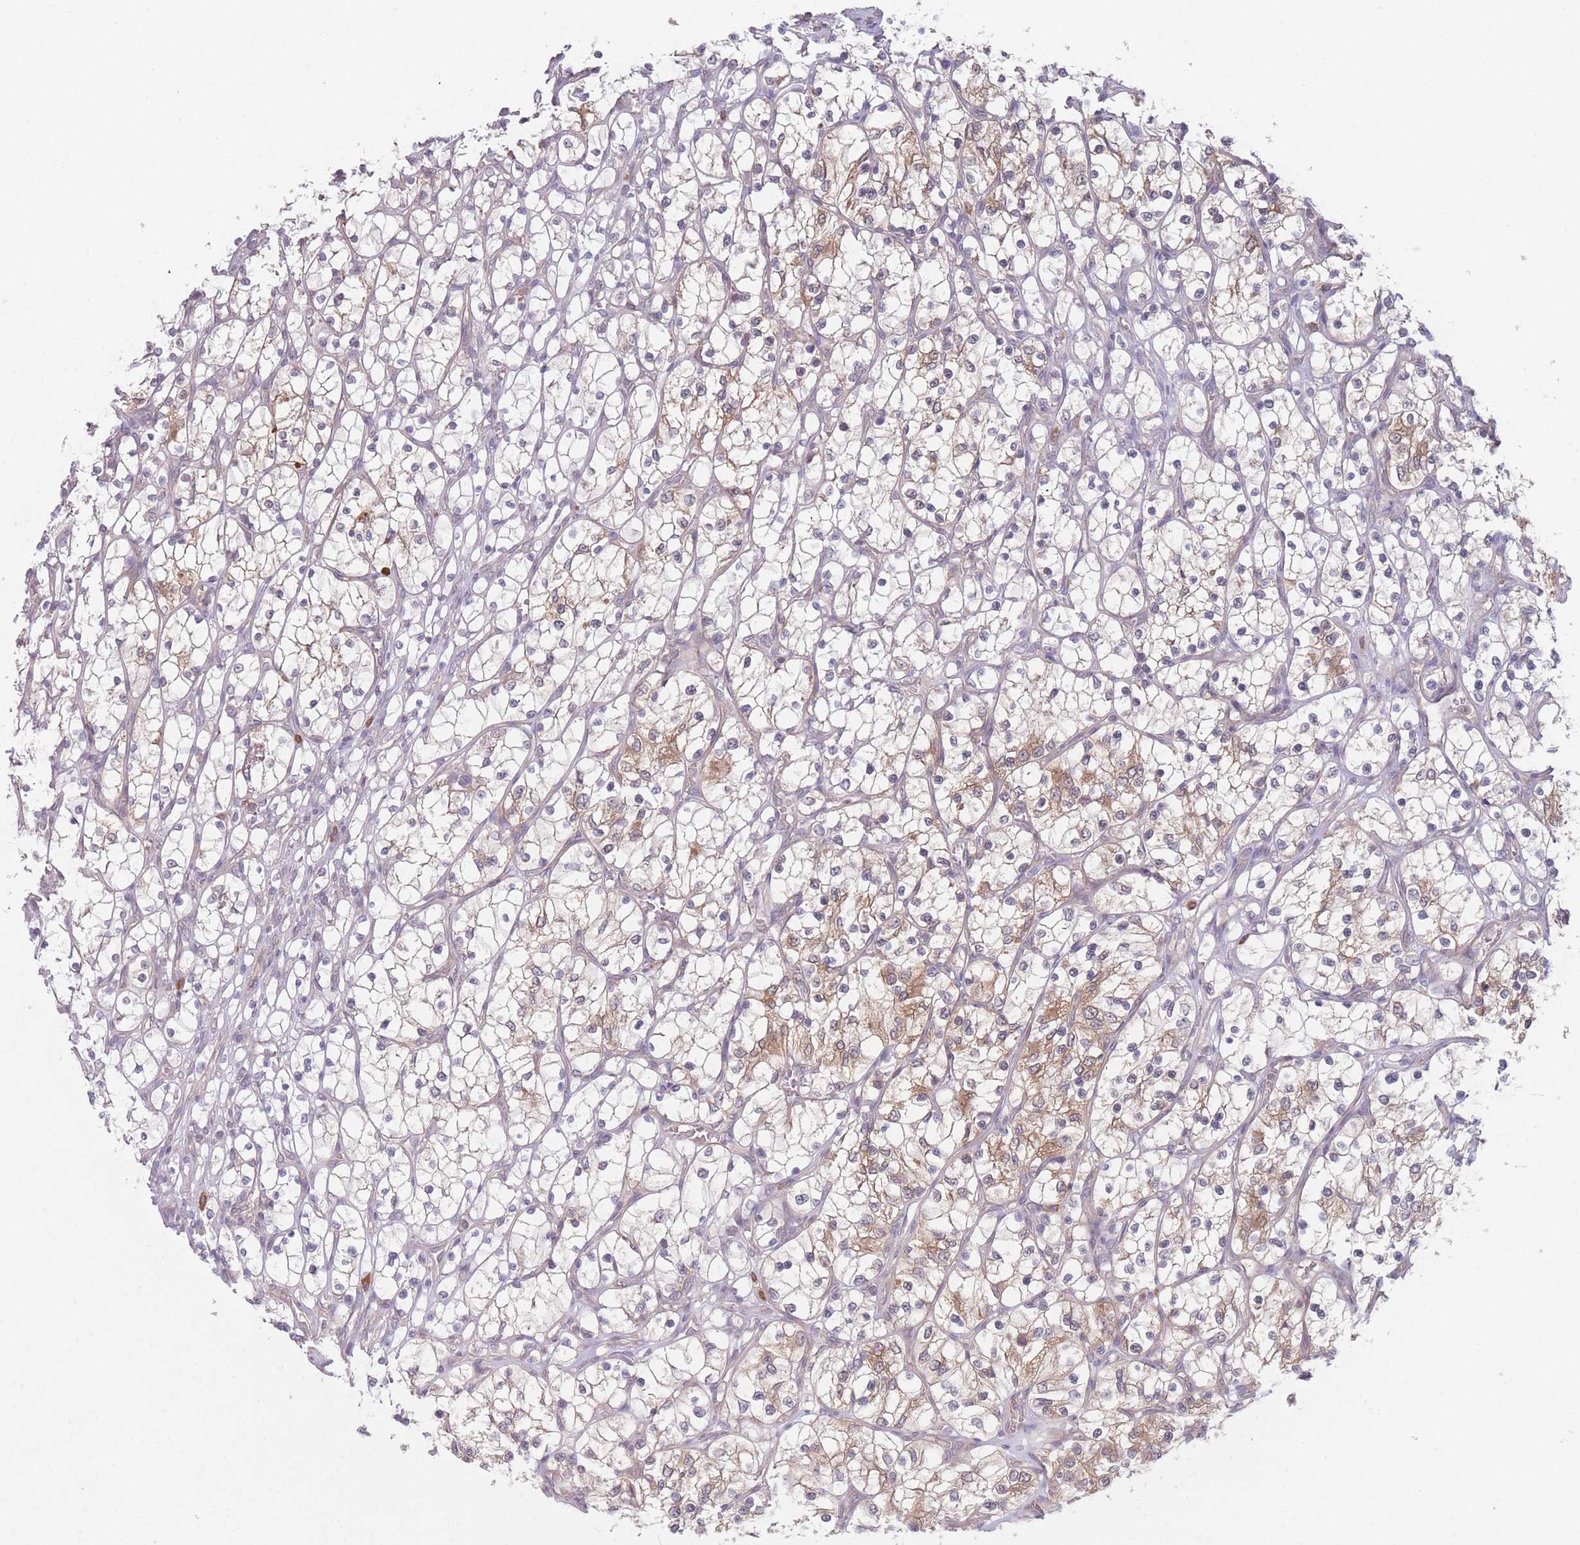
{"staining": {"intensity": "weak", "quantity": "<25%", "location": "cytoplasmic/membranous"}, "tissue": "renal cancer", "cell_type": "Tumor cells", "image_type": "cancer", "snomed": [{"axis": "morphology", "description": "Adenocarcinoma, NOS"}, {"axis": "topography", "description": "Kidney"}], "caption": "Protein analysis of renal adenocarcinoma displays no significant expression in tumor cells.", "gene": "PPM1A", "patient": {"sex": "female", "age": 69}}